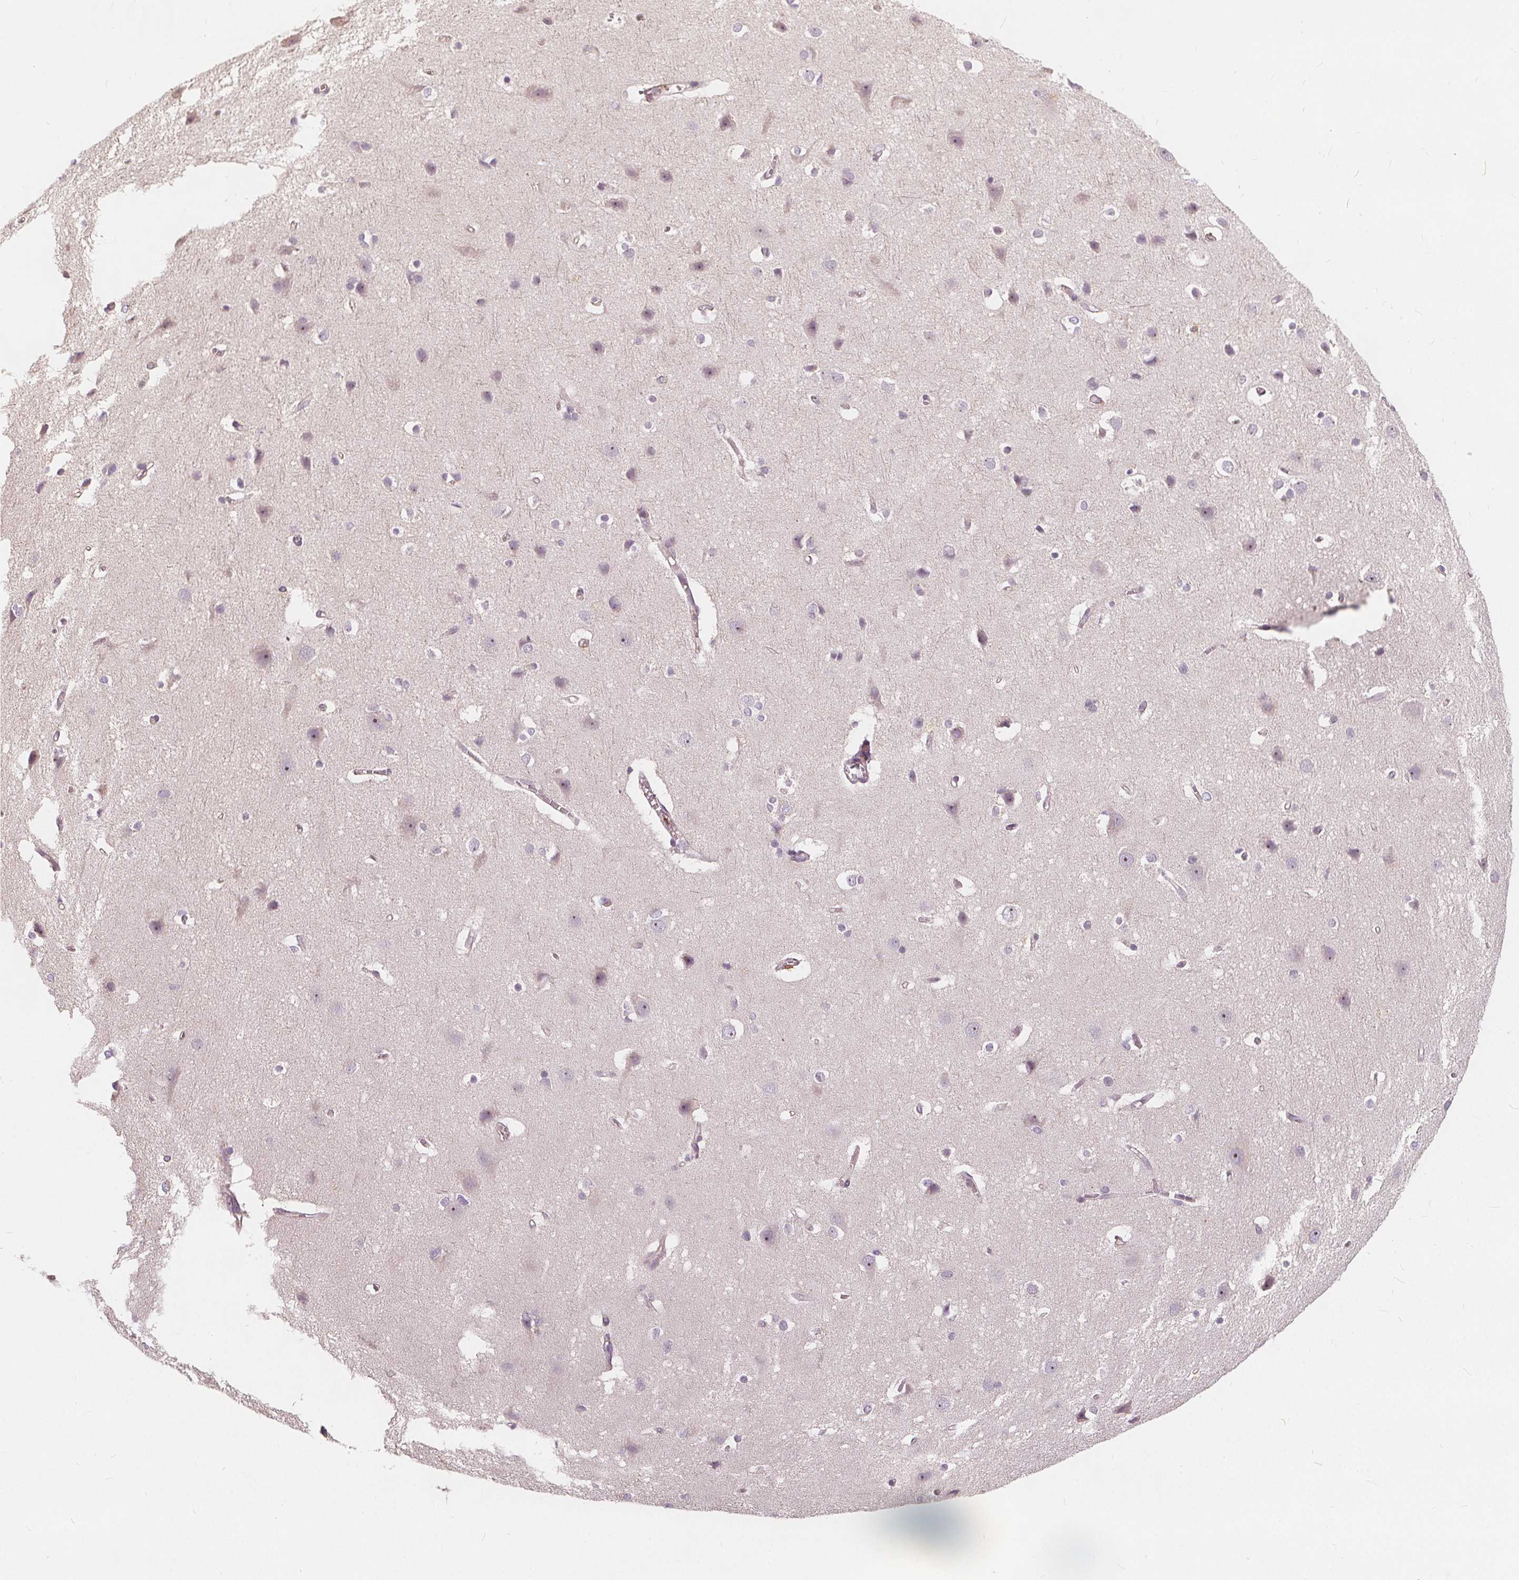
{"staining": {"intensity": "negative", "quantity": "none", "location": "none"}, "tissue": "cerebral cortex", "cell_type": "Endothelial cells", "image_type": "normal", "snomed": [{"axis": "morphology", "description": "Normal tissue, NOS"}, {"axis": "topography", "description": "Cerebral cortex"}], "caption": "Immunohistochemistry (IHC) of normal human cerebral cortex reveals no positivity in endothelial cells. Nuclei are stained in blue.", "gene": "DRC3", "patient": {"sex": "male", "age": 37}}